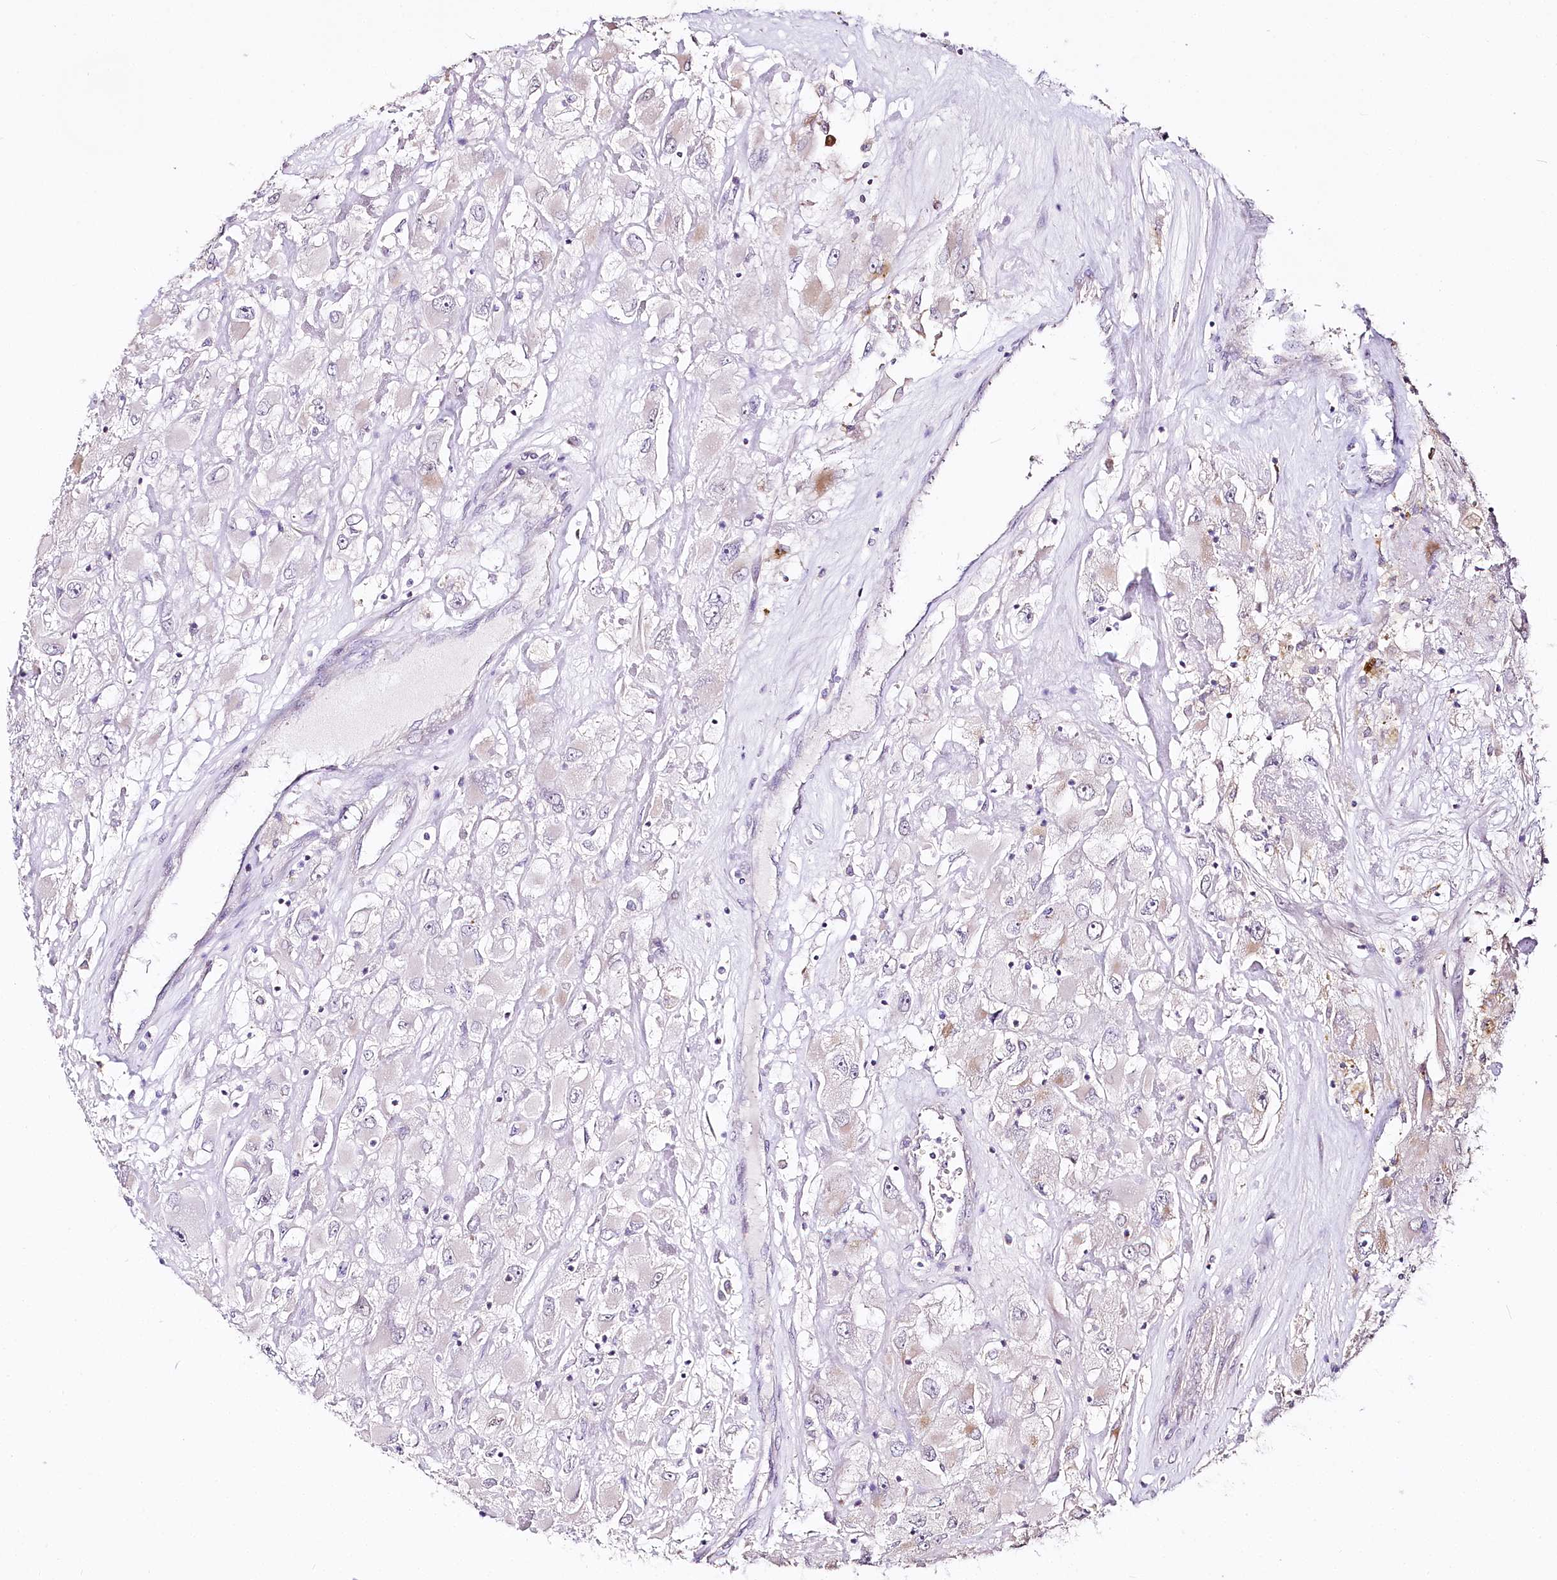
{"staining": {"intensity": "negative", "quantity": "none", "location": "none"}, "tissue": "renal cancer", "cell_type": "Tumor cells", "image_type": "cancer", "snomed": [{"axis": "morphology", "description": "Adenocarcinoma, NOS"}, {"axis": "topography", "description": "Kidney"}], "caption": "Renal adenocarcinoma was stained to show a protein in brown. There is no significant staining in tumor cells.", "gene": "ZNF226", "patient": {"sex": "female", "age": 52}}